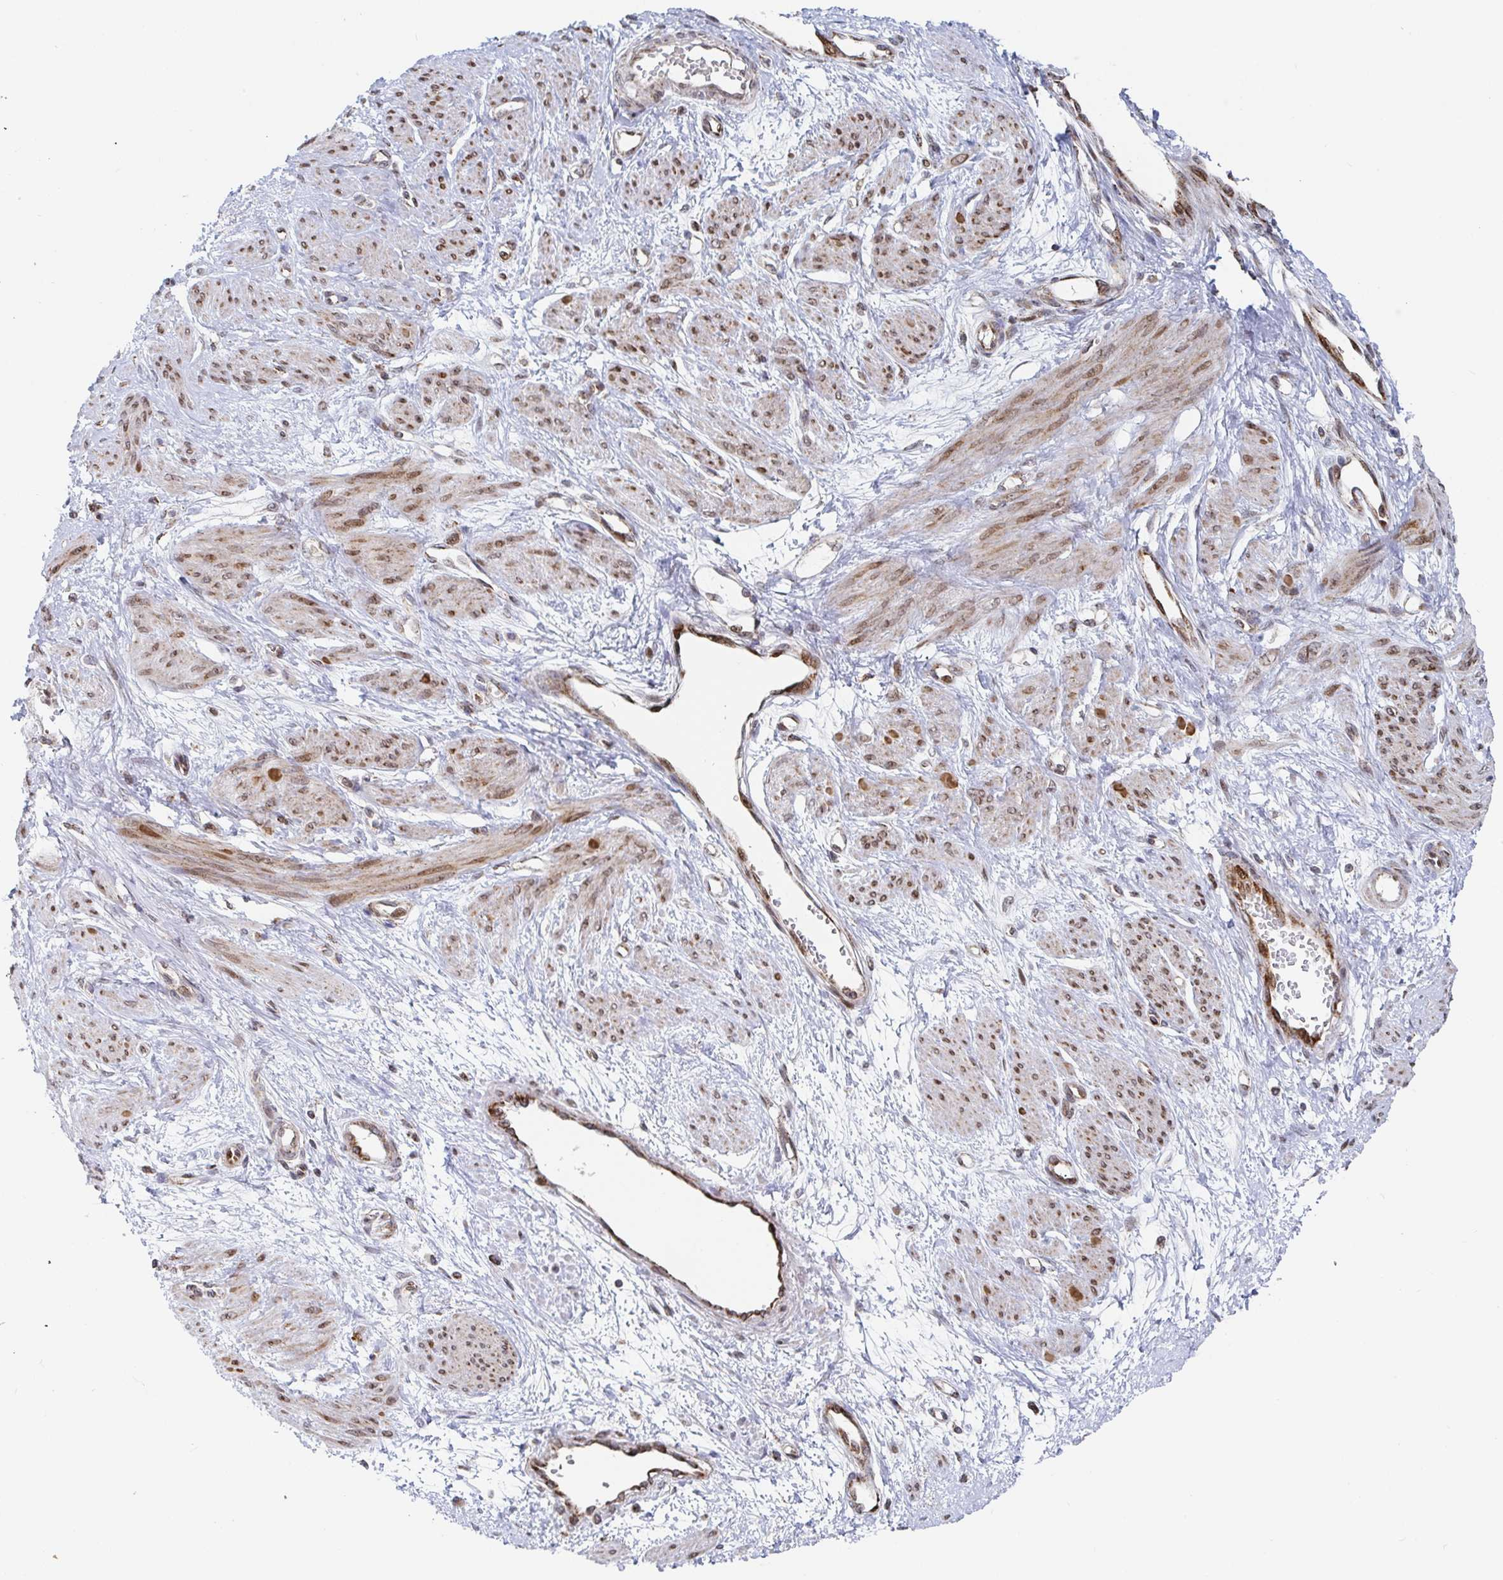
{"staining": {"intensity": "moderate", "quantity": ">75%", "location": "cytoplasmic/membranous"}, "tissue": "smooth muscle", "cell_type": "Smooth muscle cells", "image_type": "normal", "snomed": [{"axis": "morphology", "description": "Normal tissue, NOS"}, {"axis": "topography", "description": "Smooth muscle"}, {"axis": "topography", "description": "Uterus"}], "caption": "Protein positivity by immunohistochemistry (IHC) displays moderate cytoplasmic/membranous expression in approximately >75% of smooth muscle cells in benign smooth muscle.", "gene": "STARD8", "patient": {"sex": "female", "age": 39}}